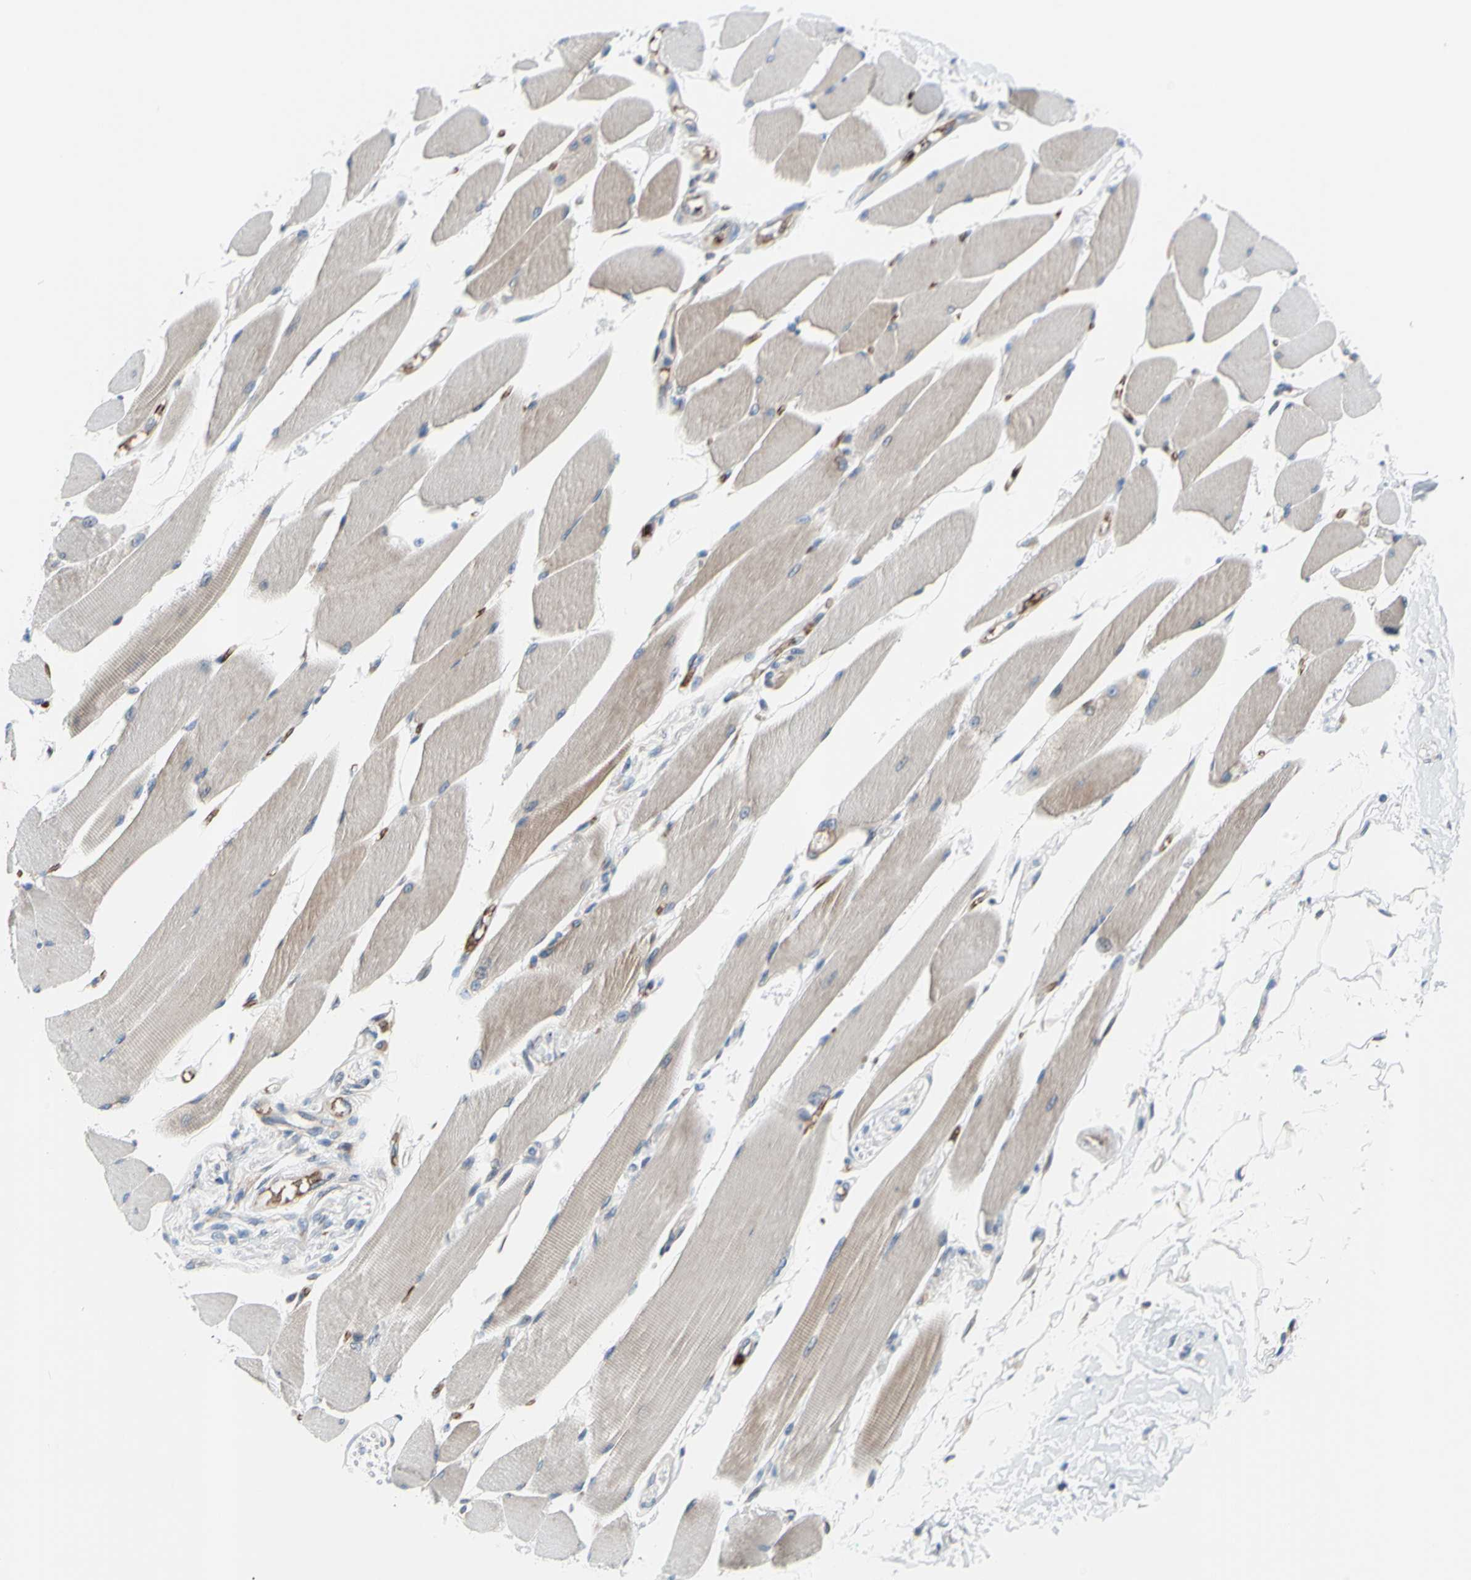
{"staining": {"intensity": "weak", "quantity": "25%-75%", "location": "cytoplasmic/membranous"}, "tissue": "skeletal muscle", "cell_type": "Myocytes", "image_type": "normal", "snomed": [{"axis": "morphology", "description": "Normal tissue, NOS"}, {"axis": "topography", "description": "Skeletal muscle"}, {"axis": "topography", "description": "Oral tissue"}, {"axis": "topography", "description": "Peripheral nerve tissue"}], "caption": "High-power microscopy captured an IHC micrograph of benign skeletal muscle, revealing weak cytoplasmic/membranous positivity in approximately 25%-75% of myocytes.", "gene": "USP9X", "patient": {"sex": "female", "age": 84}}